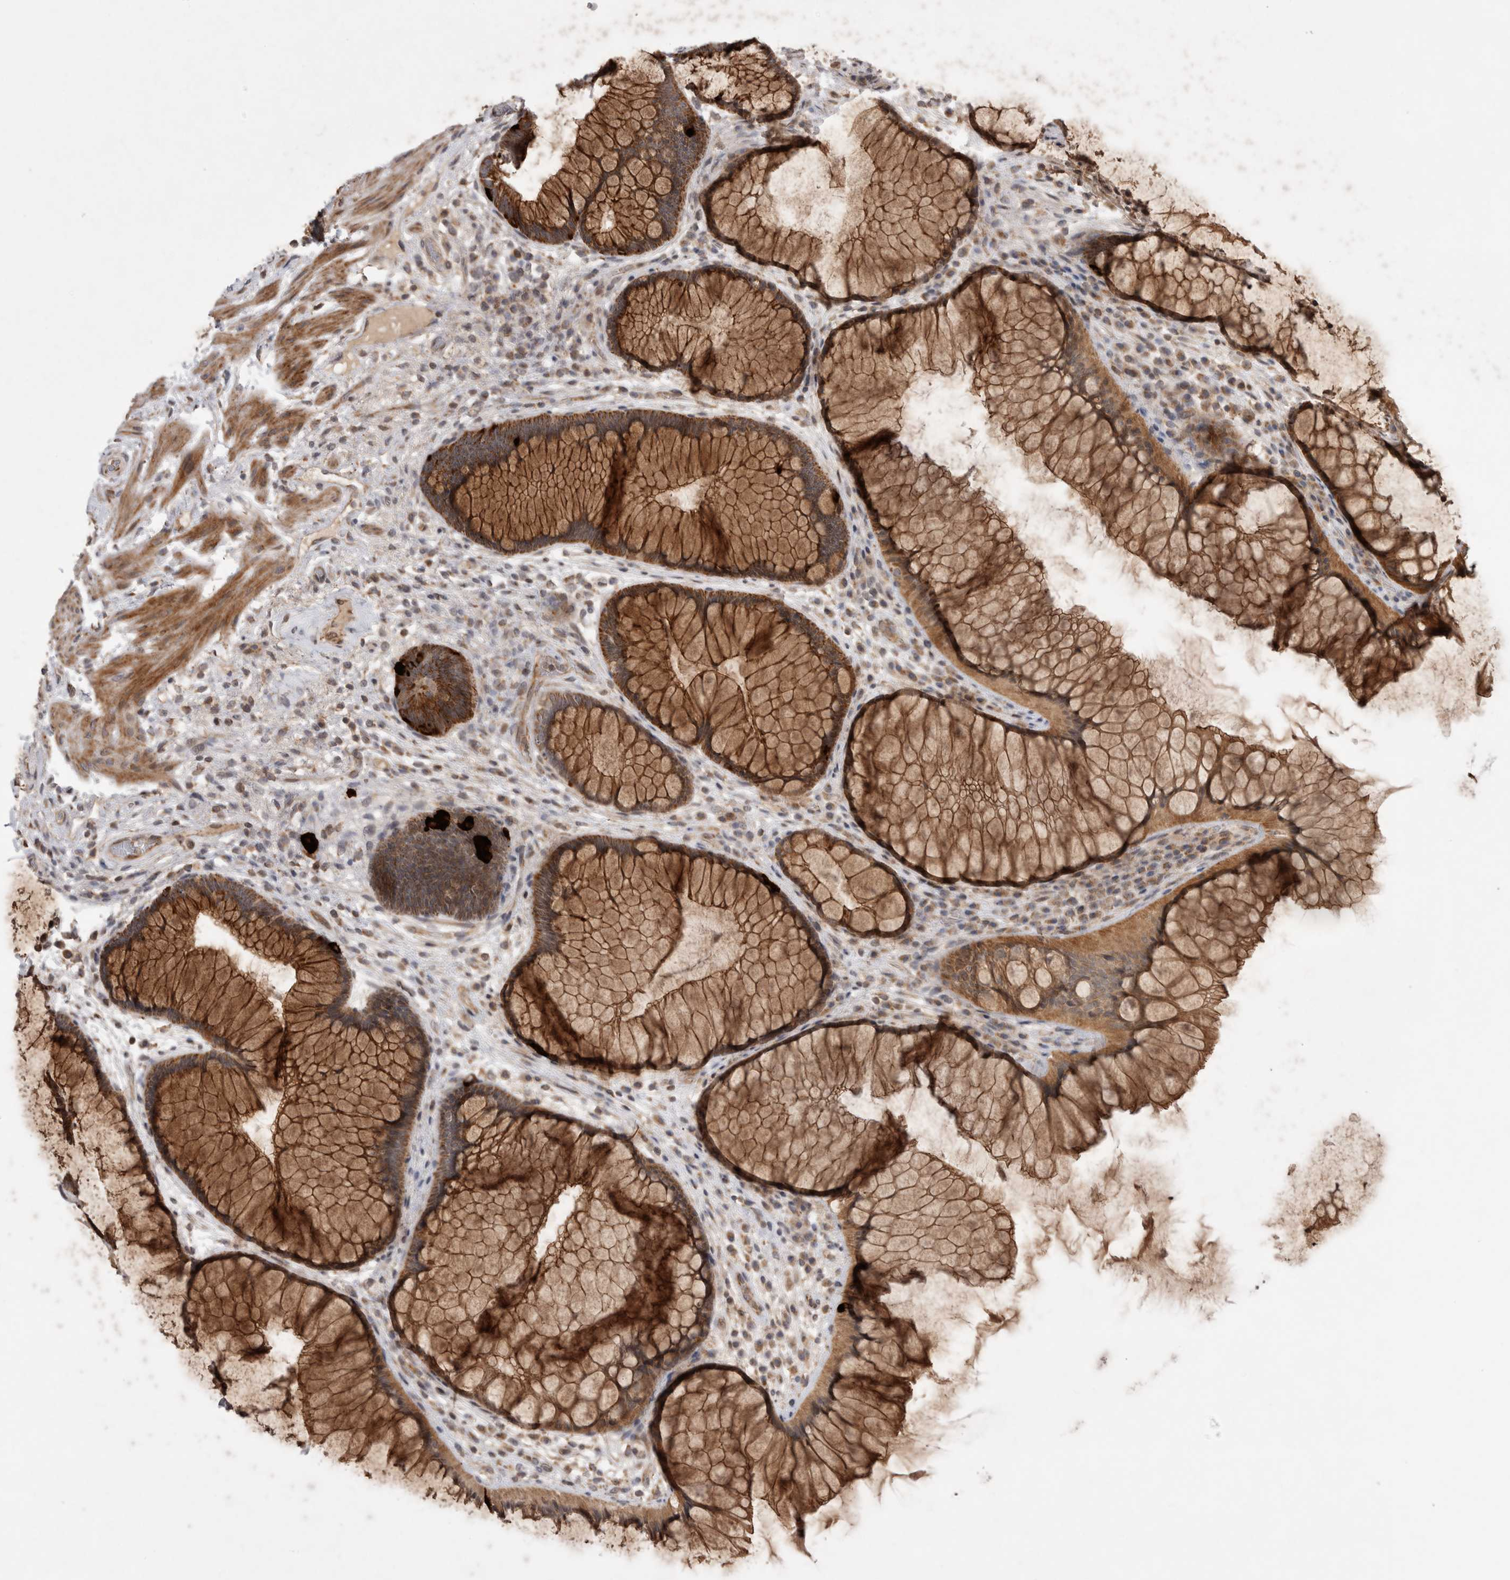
{"staining": {"intensity": "strong", "quantity": ">75%", "location": "cytoplasmic/membranous"}, "tissue": "rectum", "cell_type": "Glandular cells", "image_type": "normal", "snomed": [{"axis": "morphology", "description": "Normal tissue, NOS"}, {"axis": "topography", "description": "Rectum"}], "caption": "About >75% of glandular cells in benign human rectum reveal strong cytoplasmic/membranous protein staining as visualized by brown immunohistochemical staining.", "gene": "KCNIP1", "patient": {"sex": "male", "age": 51}}